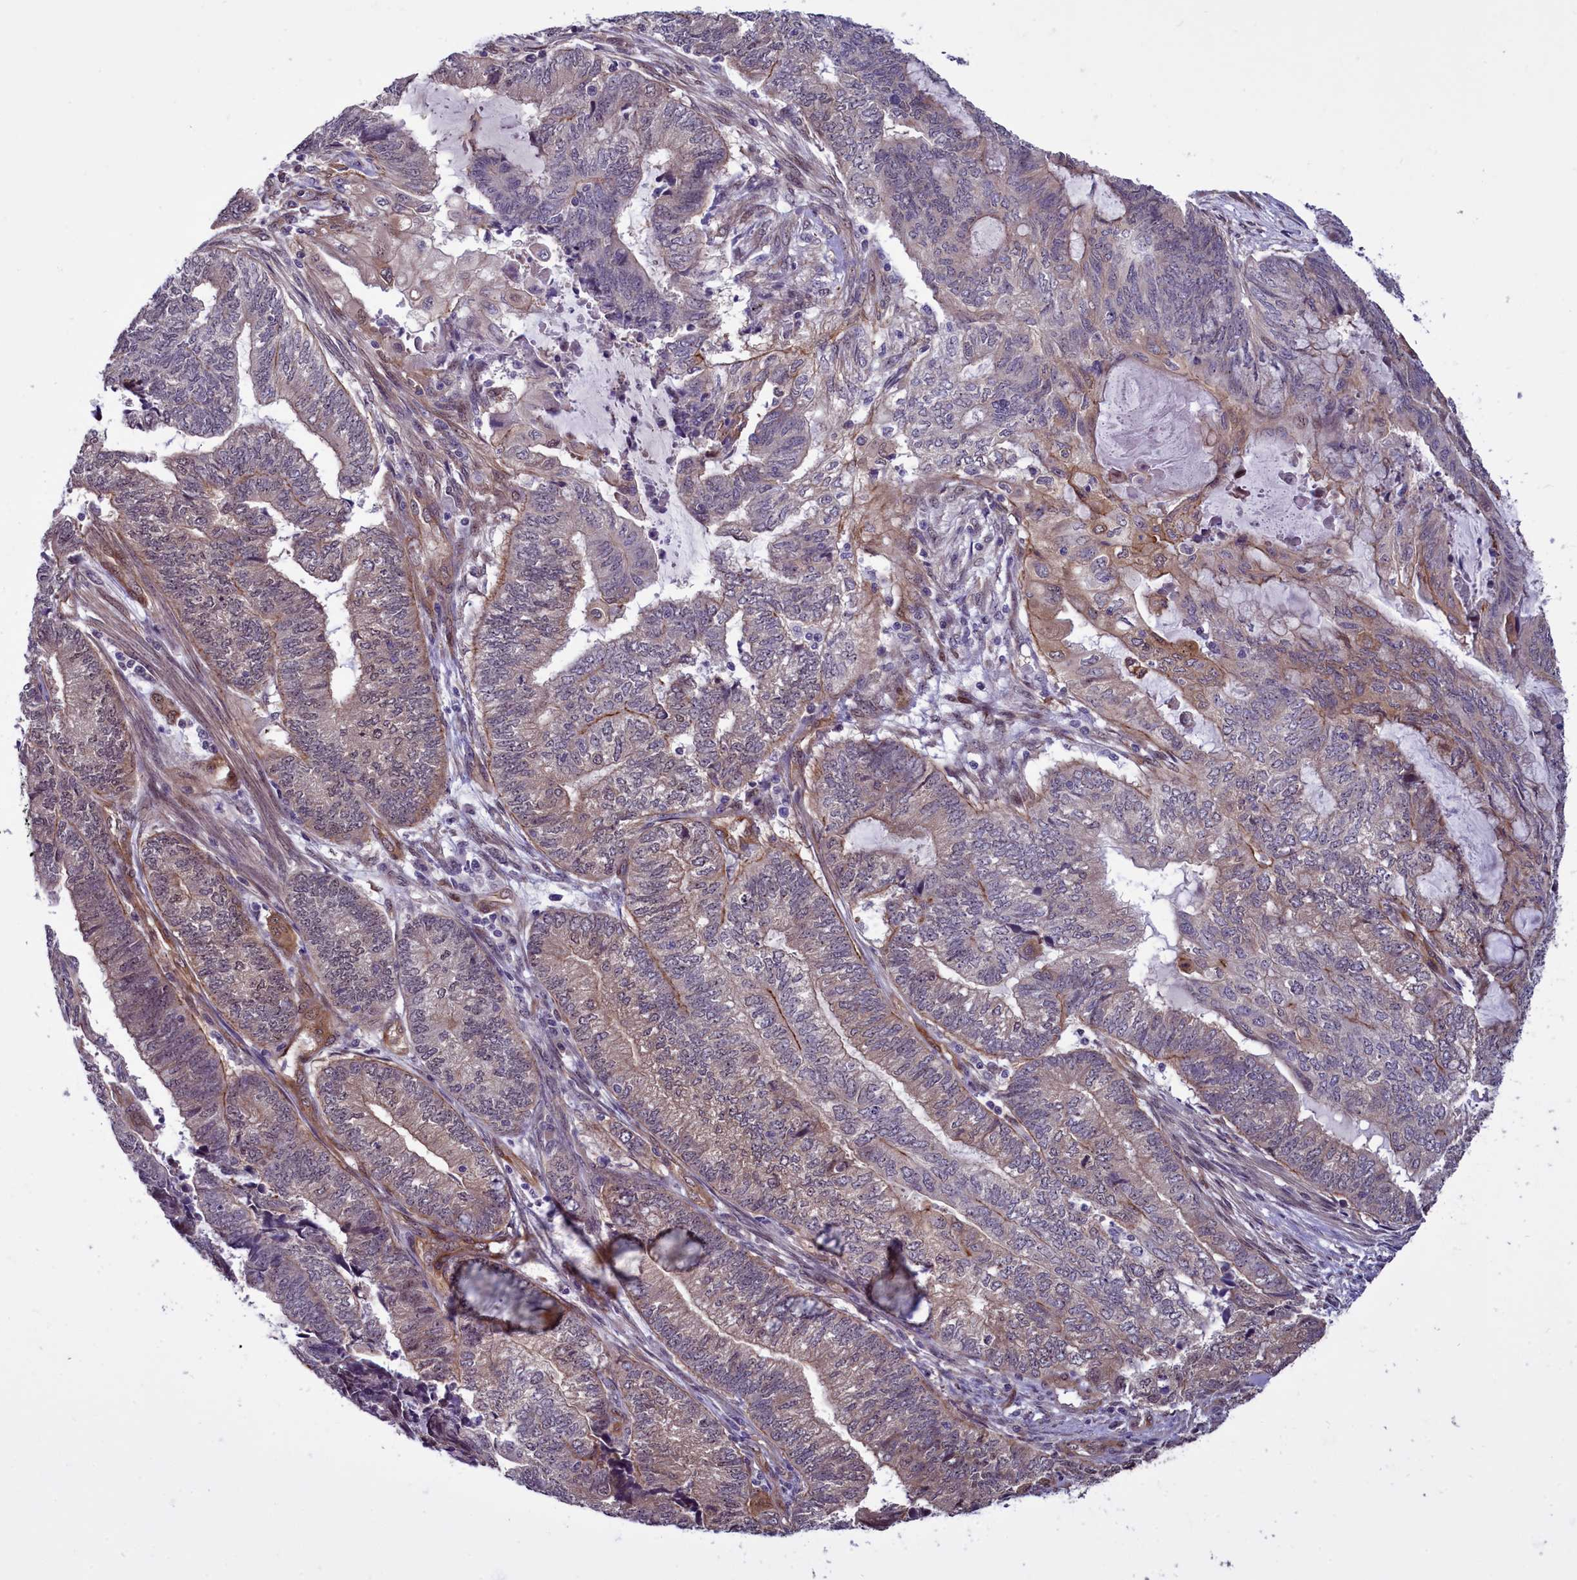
{"staining": {"intensity": "weak", "quantity": "25%-75%", "location": "cytoplasmic/membranous"}, "tissue": "endometrial cancer", "cell_type": "Tumor cells", "image_type": "cancer", "snomed": [{"axis": "morphology", "description": "Adenocarcinoma, NOS"}, {"axis": "topography", "description": "Uterus"}, {"axis": "topography", "description": "Endometrium"}], "caption": "Immunohistochemistry (IHC) photomicrograph of endometrial cancer (adenocarcinoma) stained for a protein (brown), which shows low levels of weak cytoplasmic/membranous staining in about 25%-75% of tumor cells.", "gene": "BCAR1", "patient": {"sex": "female", "age": 70}}